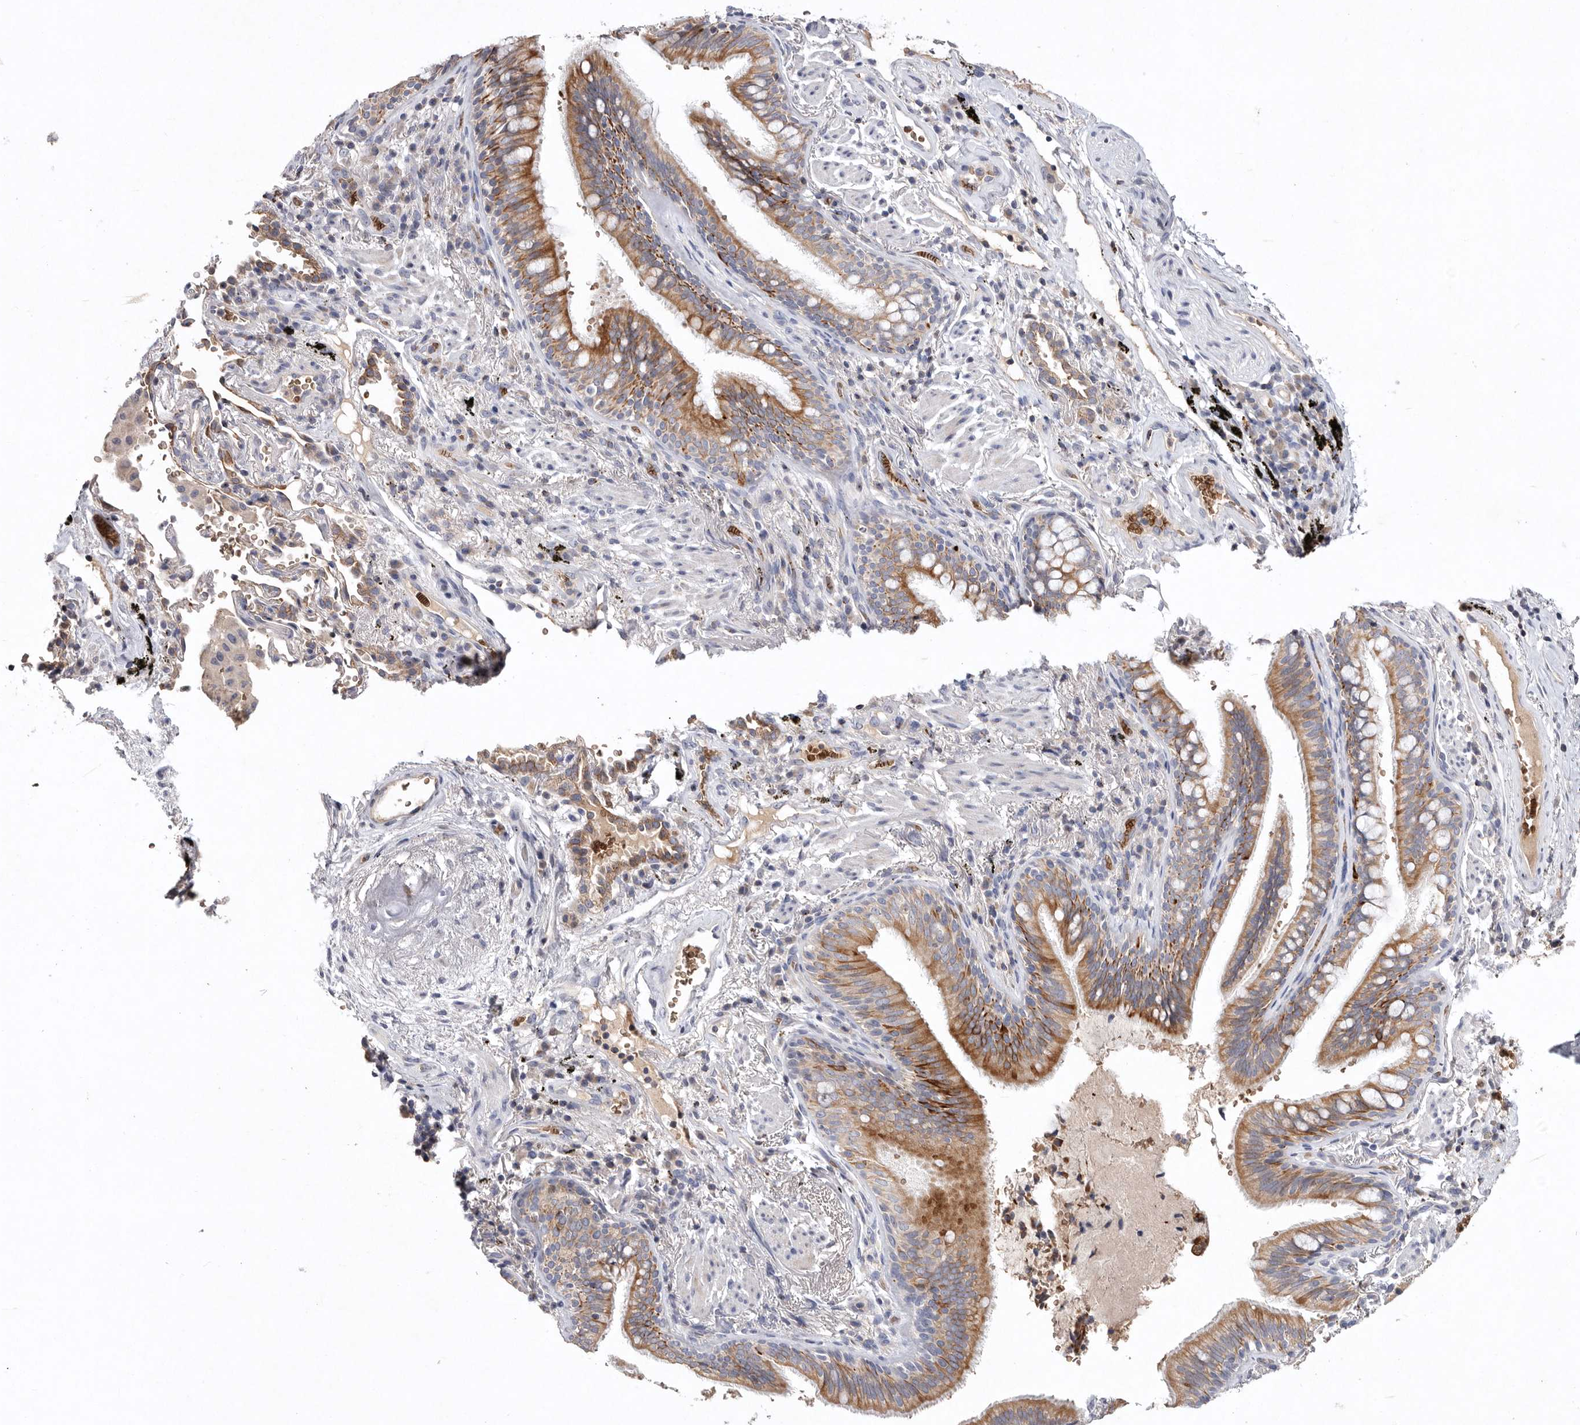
{"staining": {"intensity": "moderate", "quantity": ">75%", "location": "cytoplasmic/membranous"}, "tissue": "bronchus", "cell_type": "Respiratory epithelial cells", "image_type": "normal", "snomed": [{"axis": "morphology", "description": "Normal tissue, NOS"}, {"axis": "morphology", "description": "Inflammation, NOS"}, {"axis": "topography", "description": "Bronchus"}], "caption": "Protein expression analysis of normal human bronchus reveals moderate cytoplasmic/membranous expression in approximately >75% of respiratory epithelial cells.", "gene": "TNFSF14", "patient": {"sex": "male", "age": 69}}